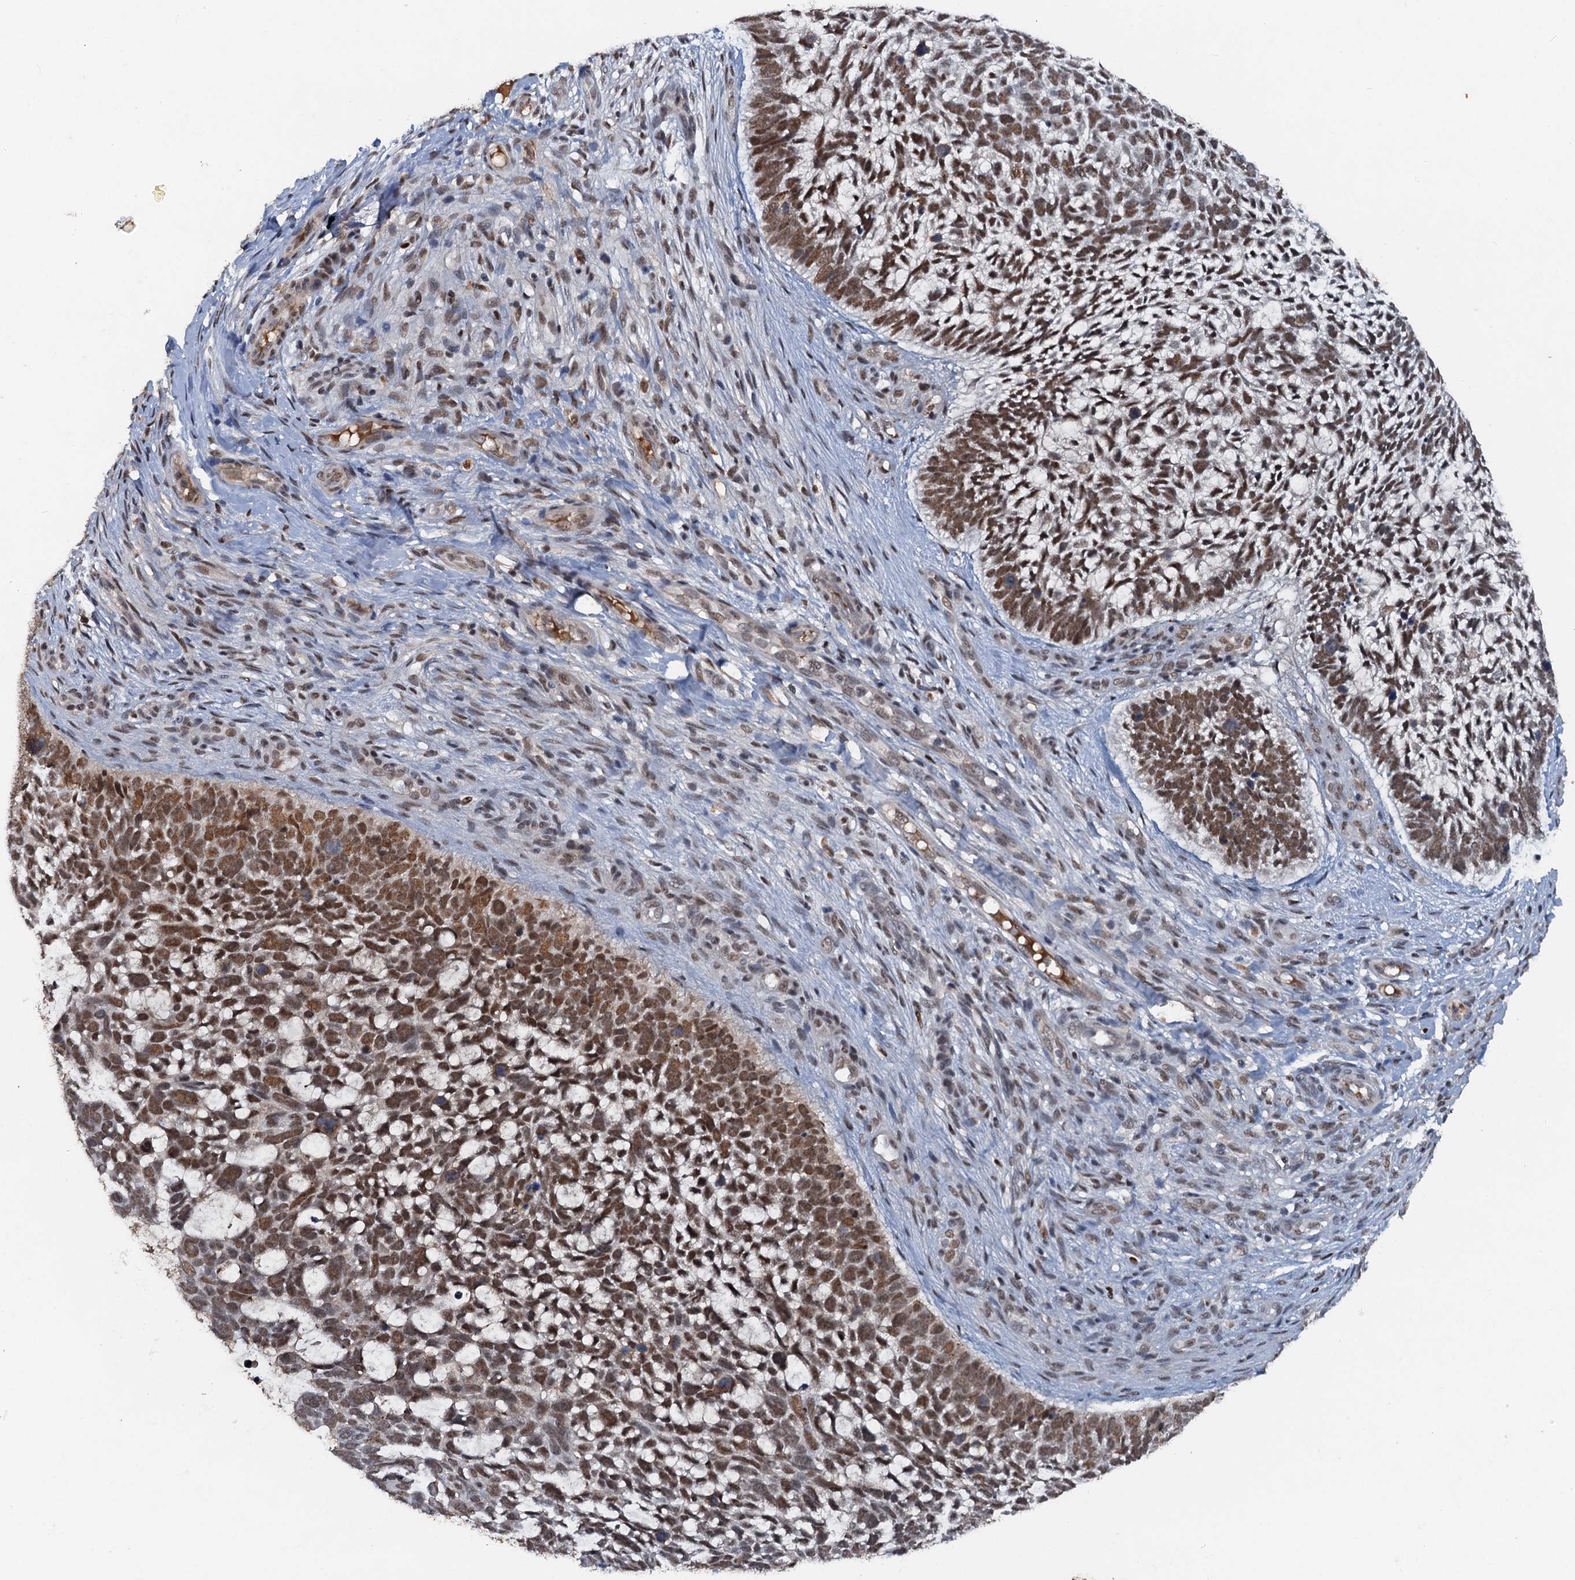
{"staining": {"intensity": "moderate", "quantity": ">75%", "location": "nuclear"}, "tissue": "skin cancer", "cell_type": "Tumor cells", "image_type": "cancer", "snomed": [{"axis": "morphology", "description": "Basal cell carcinoma"}, {"axis": "topography", "description": "Skin"}], "caption": "Brown immunohistochemical staining in human skin basal cell carcinoma displays moderate nuclear expression in about >75% of tumor cells.", "gene": "CSTF3", "patient": {"sex": "male", "age": 88}}